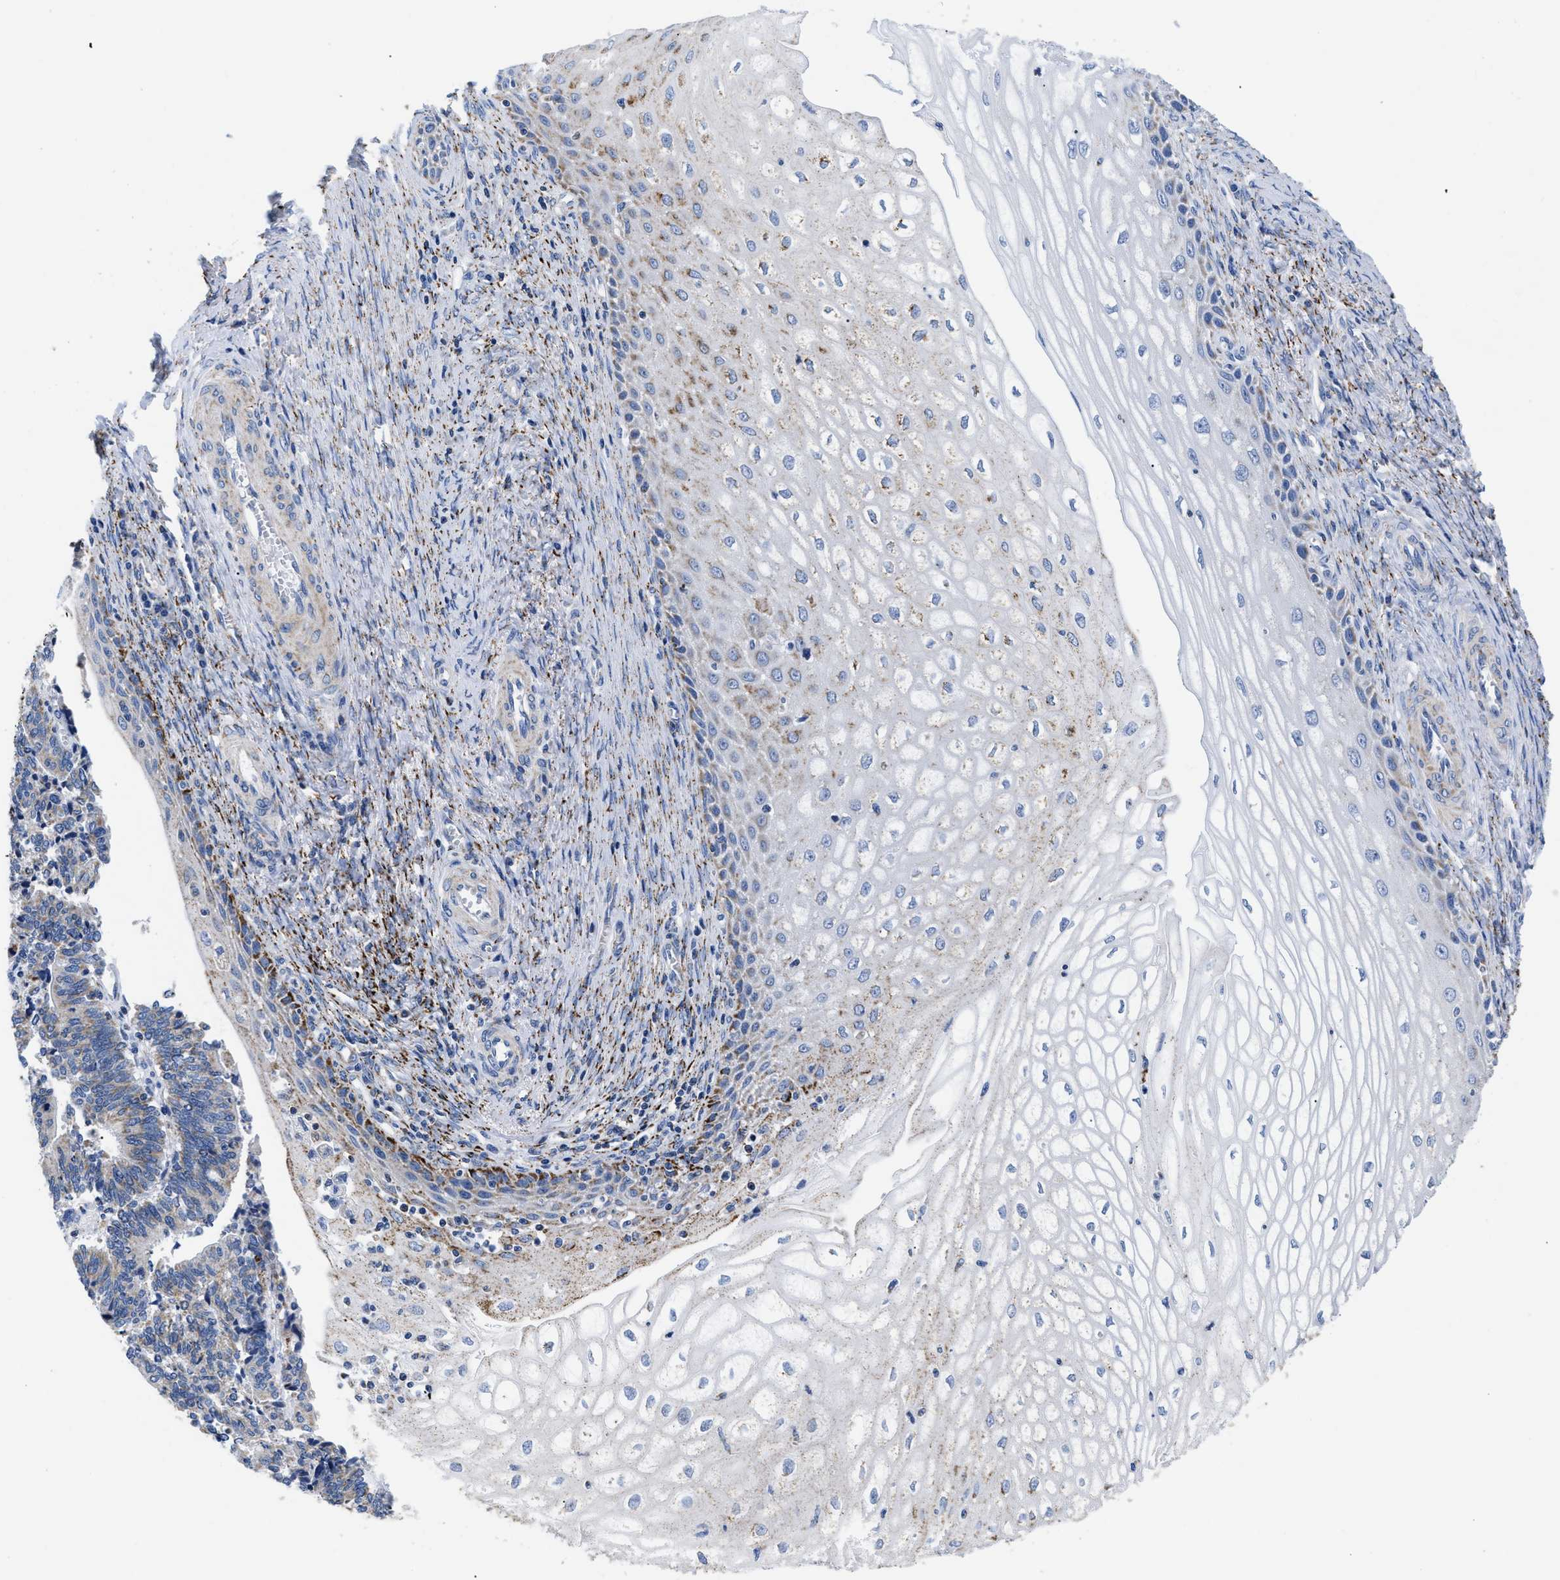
{"staining": {"intensity": "weak", "quantity": "<25%", "location": "cytoplasmic/membranous"}, "tissue": "cervical cancer", "cell_type": "Tumor cells", "image_type": "cancer", "snomed": [{"axis": "morphology", "description": "Adenocarcinoma, NOS"}, {"axis": "topography", "description": "Cervix"}], "caption": "This is an immunohistochemistry photomicrograph of cervical adenocarcinoma. There is no expression in tumor cells.", "gene": "GPR149", "patient": {"sex": "female", "age": 44}}